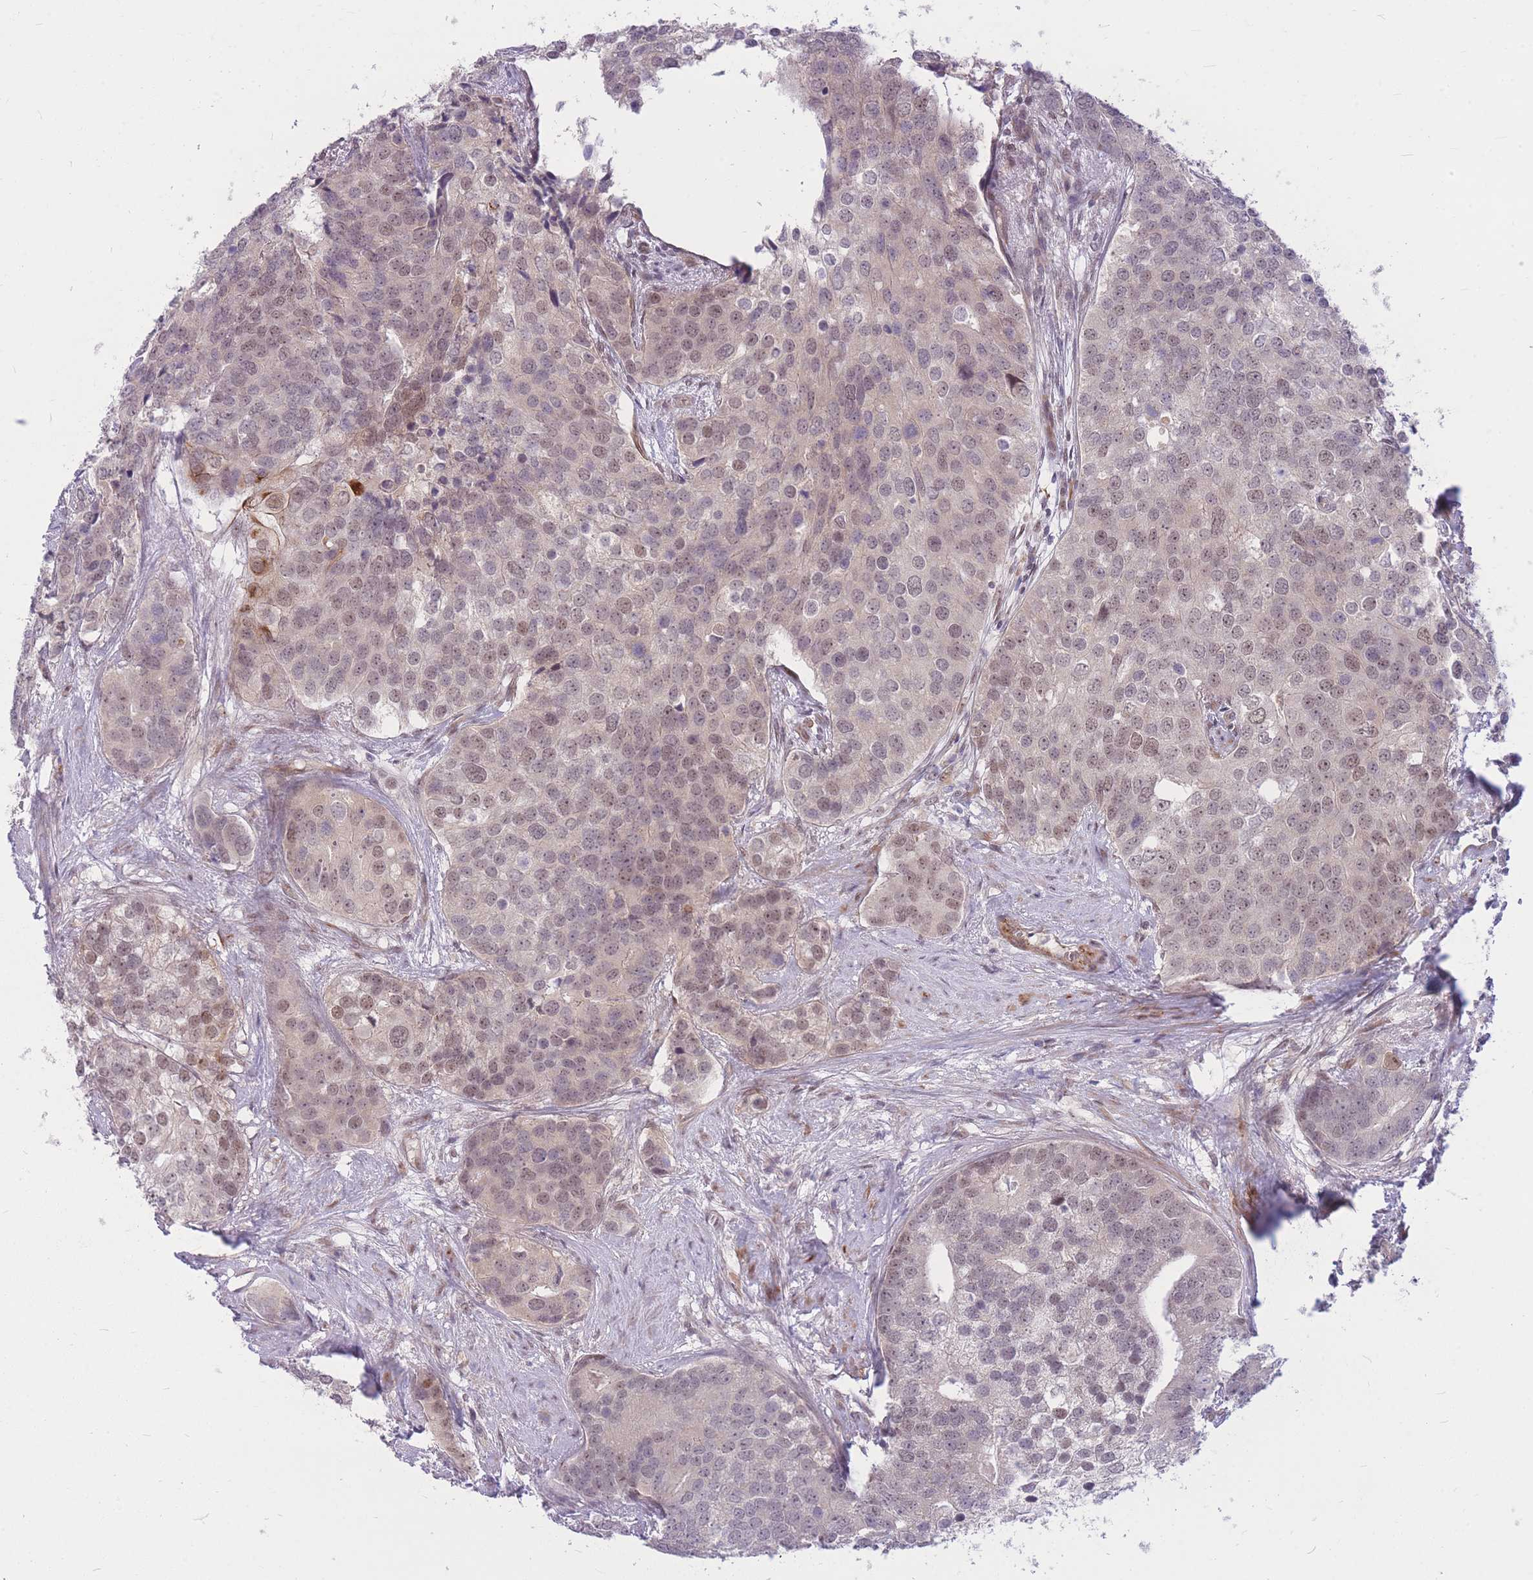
{"staining": {"intensity": "weak", "quantity": "25%-75%", "location": "nuclear"}, "tissue": "prostate cancer", "cell_type": "Tumor cells", "image_type": "cancer", "snomed": [{"axis": "morphology", "description": "Adenocarcinoma, High grade"}, {"axis": "topography", "description": "Prostate"}], "caption": "Prostate cancer (adenocarcinoma (high-grade)) tissue exhibits weak nuclear staining in about 25%-75% of tumor cells, visualized by immunohistochemistry.", "gene": "ERCC2", "patient": {"sex": "male", "age": 62}}